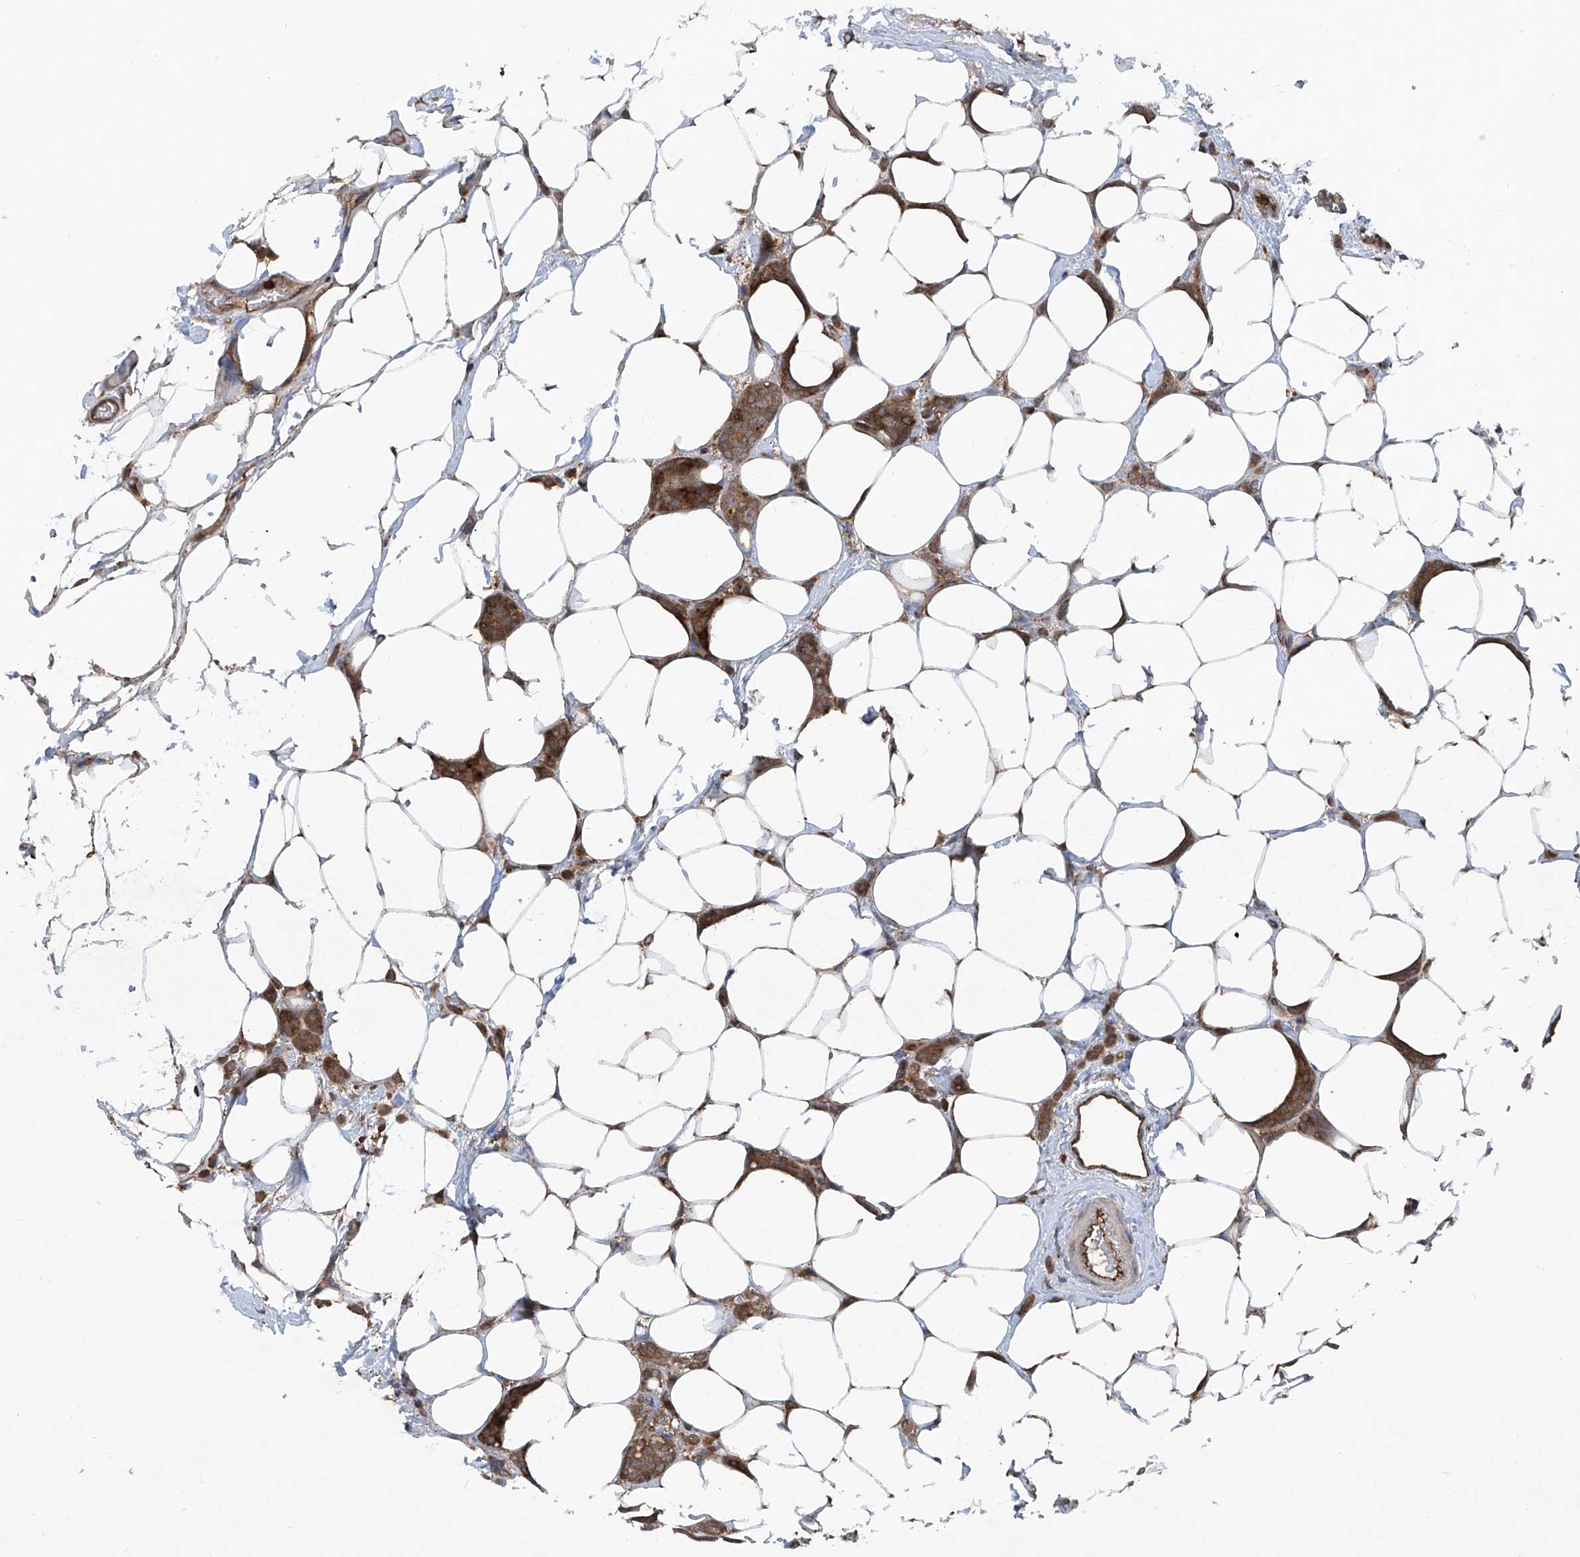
{"staining": {"intensity": "moderate", "quantity": ">75%", "location": "cytoplasmic/membranous"}, "tissue": "breast cancer", "cell_type": "Tumor cells", "image_type": "cancer", "snomed": [{"axis": "morphology", "description": "Lobular carcinoma"}, {"axis": "topography", "description": "Breast"}], "caption": "Tumor cells reveal medium levels of moderate cytoplasmic/membranous expression in about >75% of cells in breast cancer.", "gene": "TRIM38", "patient": {"sex": "female", "age": 50}}